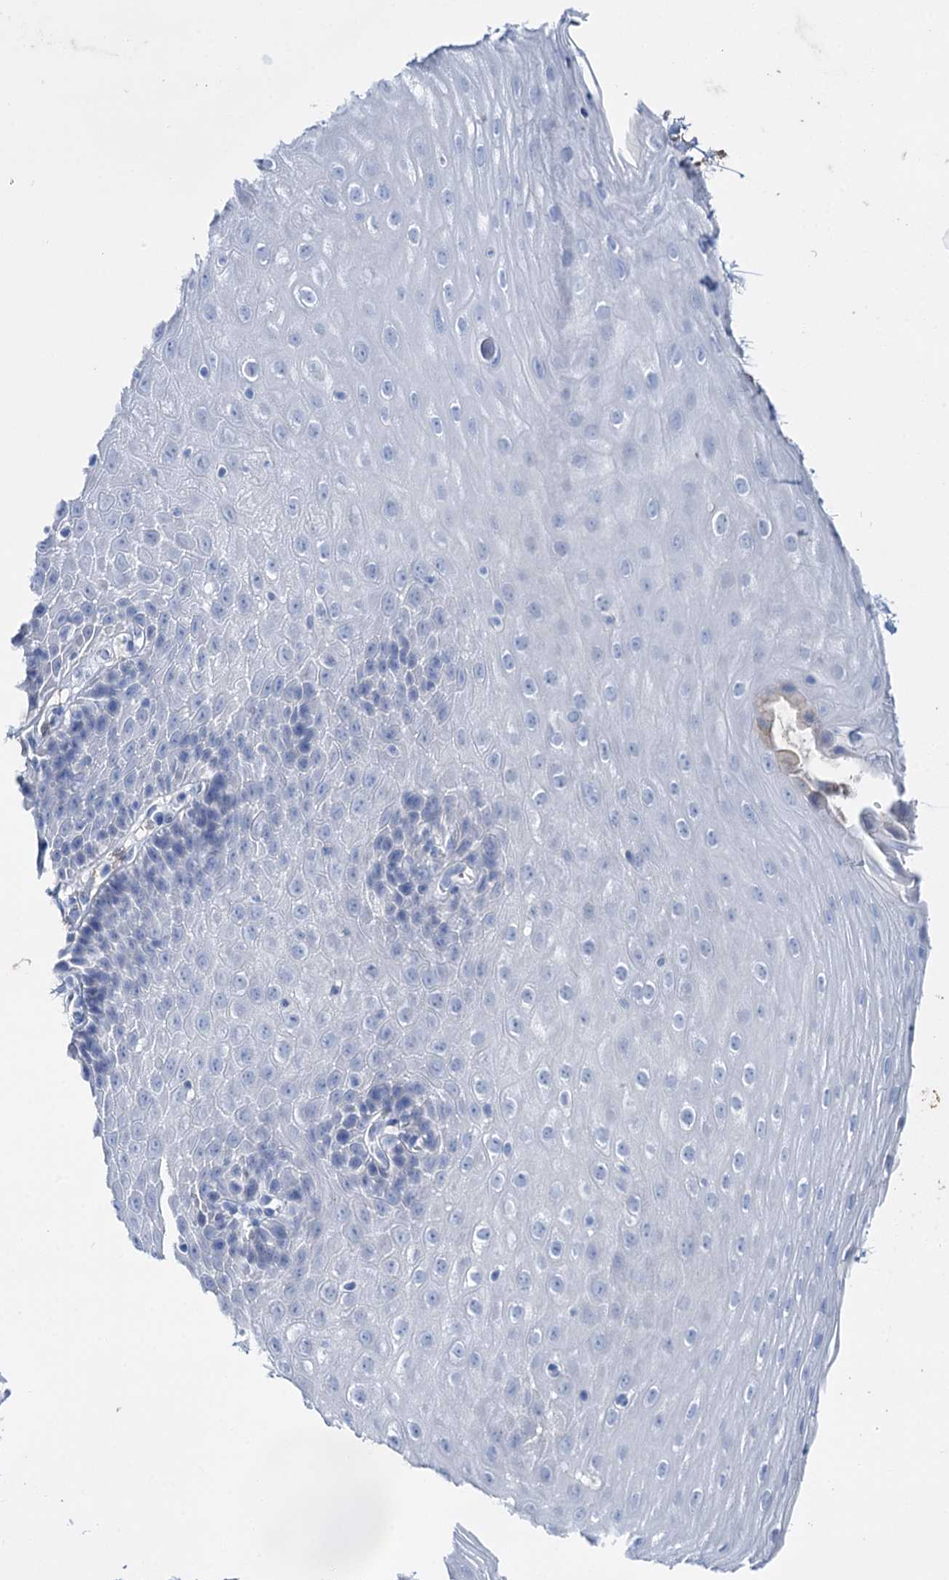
{"staining": {"intensity": "negative", "quantity": "none", "location": "none"}, "tissue": "esophagus", "cell_type": "Squamous epithelial cells", "image_type": "normal", "snomed": [{"axis": "morphology", "description": "Normal tissue, NOS"}, {"axis": "topography", "description": "Esophagus"}], "caption": "A high-resolution photomicrograph shows IHC staining of unremarkable esophagus, which displays no significant expression in squamous epithelial cells.", "gene": "LYZL4", "patient": {"sex": "female", "age": 61}}